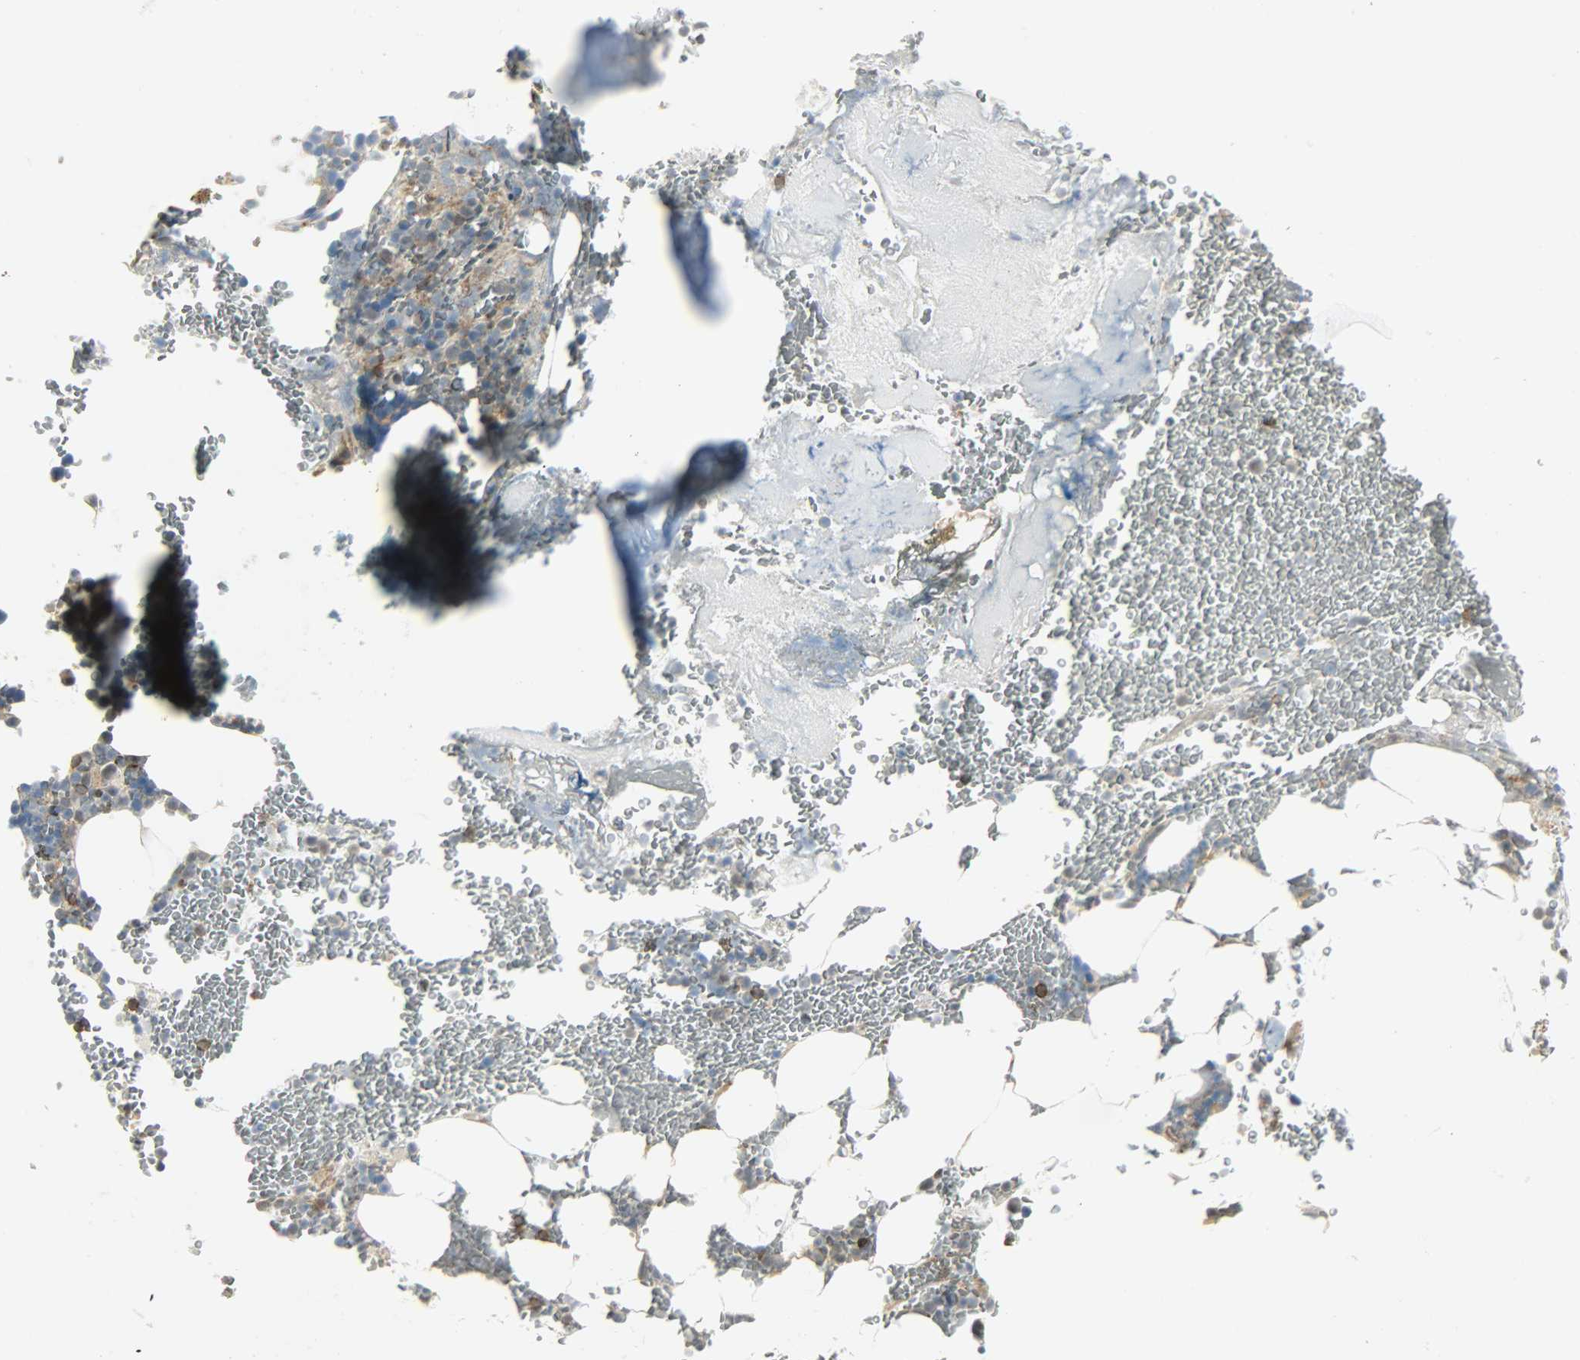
{"staining": {"intensity": "moderate", "quantity": "<25%", "location": "cytoplasmic/membranous"}, "tissue": "bone marrow", "cell_type": "Hematopoietic cells", "image_type": "normal", "snomed": [{"axis": "morphology", "description": "Normal tissue, NOS"}, {"axis": "topography", "description": "Bone marrow"}], "caption": "An immunohistochemistry photomicrograph of benign tissue is shown. Protein staining in brown labels moderate cytoplasmic/membranous positivity in bone marrow within hematopoietic cells. (IHC, brightfield microscopy, high magnification).", "gene": "CD4", "patient": {"sex": "female", "age": 73}}